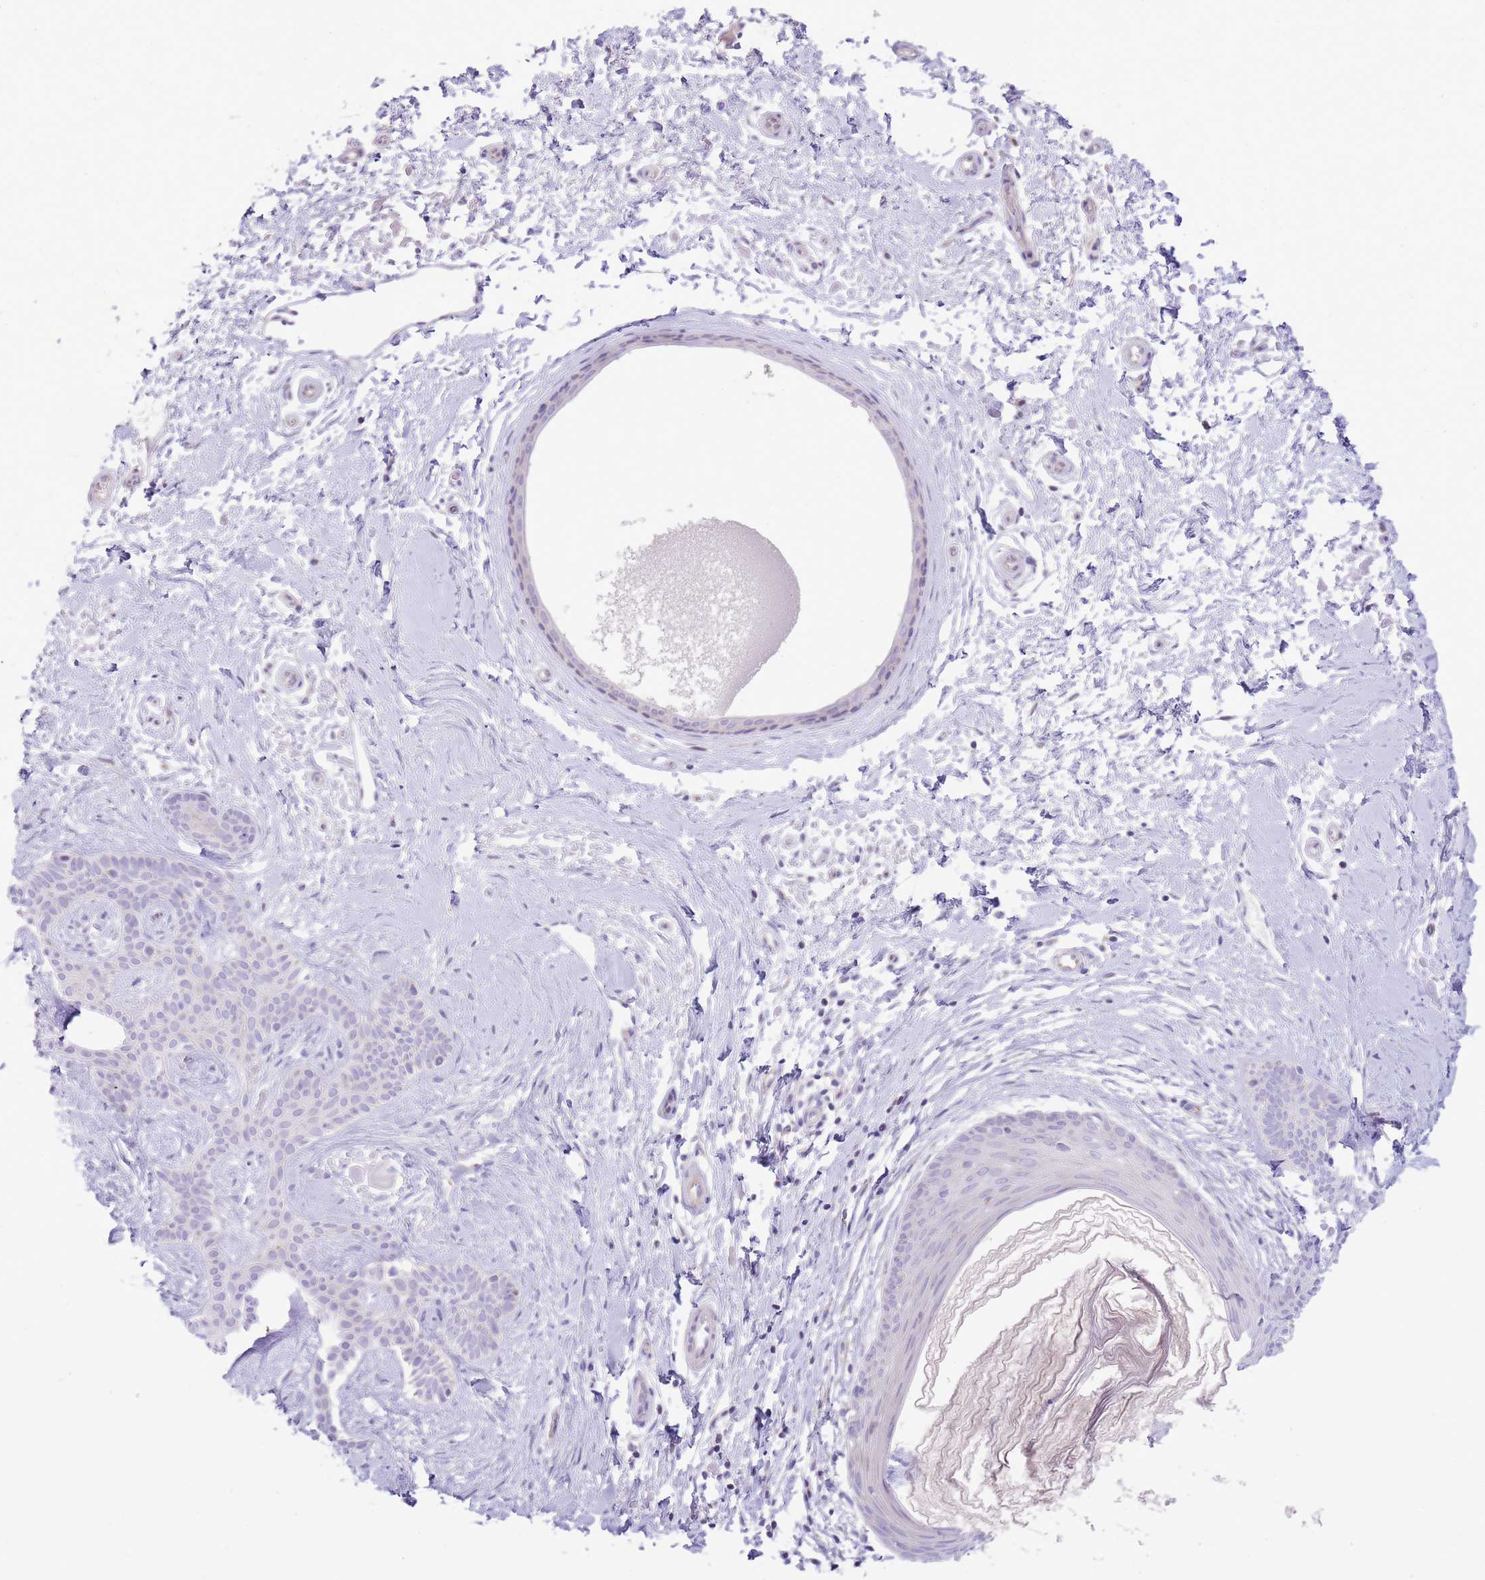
{"staining": {"intensity": "negative", "quantity": "none", "location": "none"}, "tissue": "skin cancer", "cell_type": "Tumor cells", "image_type": "cancer", "snomed": [{"axis": "morphology", "description": "Basal cell carcinoma"}, {"axis": "topography", "description": "Skin"}], "caption": "High magnification brightfield microscopy of skin cancer (basal cell carcinoma) stained with DAB (brown) and counterstained with hematoxylin (blue): tumor cells show no significant positivity. (DAB (3,3'-diaminobenzidine) immunohistochemistry (IHC), high magnification).", "gene": "OAZ2", "patient": {"sex": "male", "age": 78}}